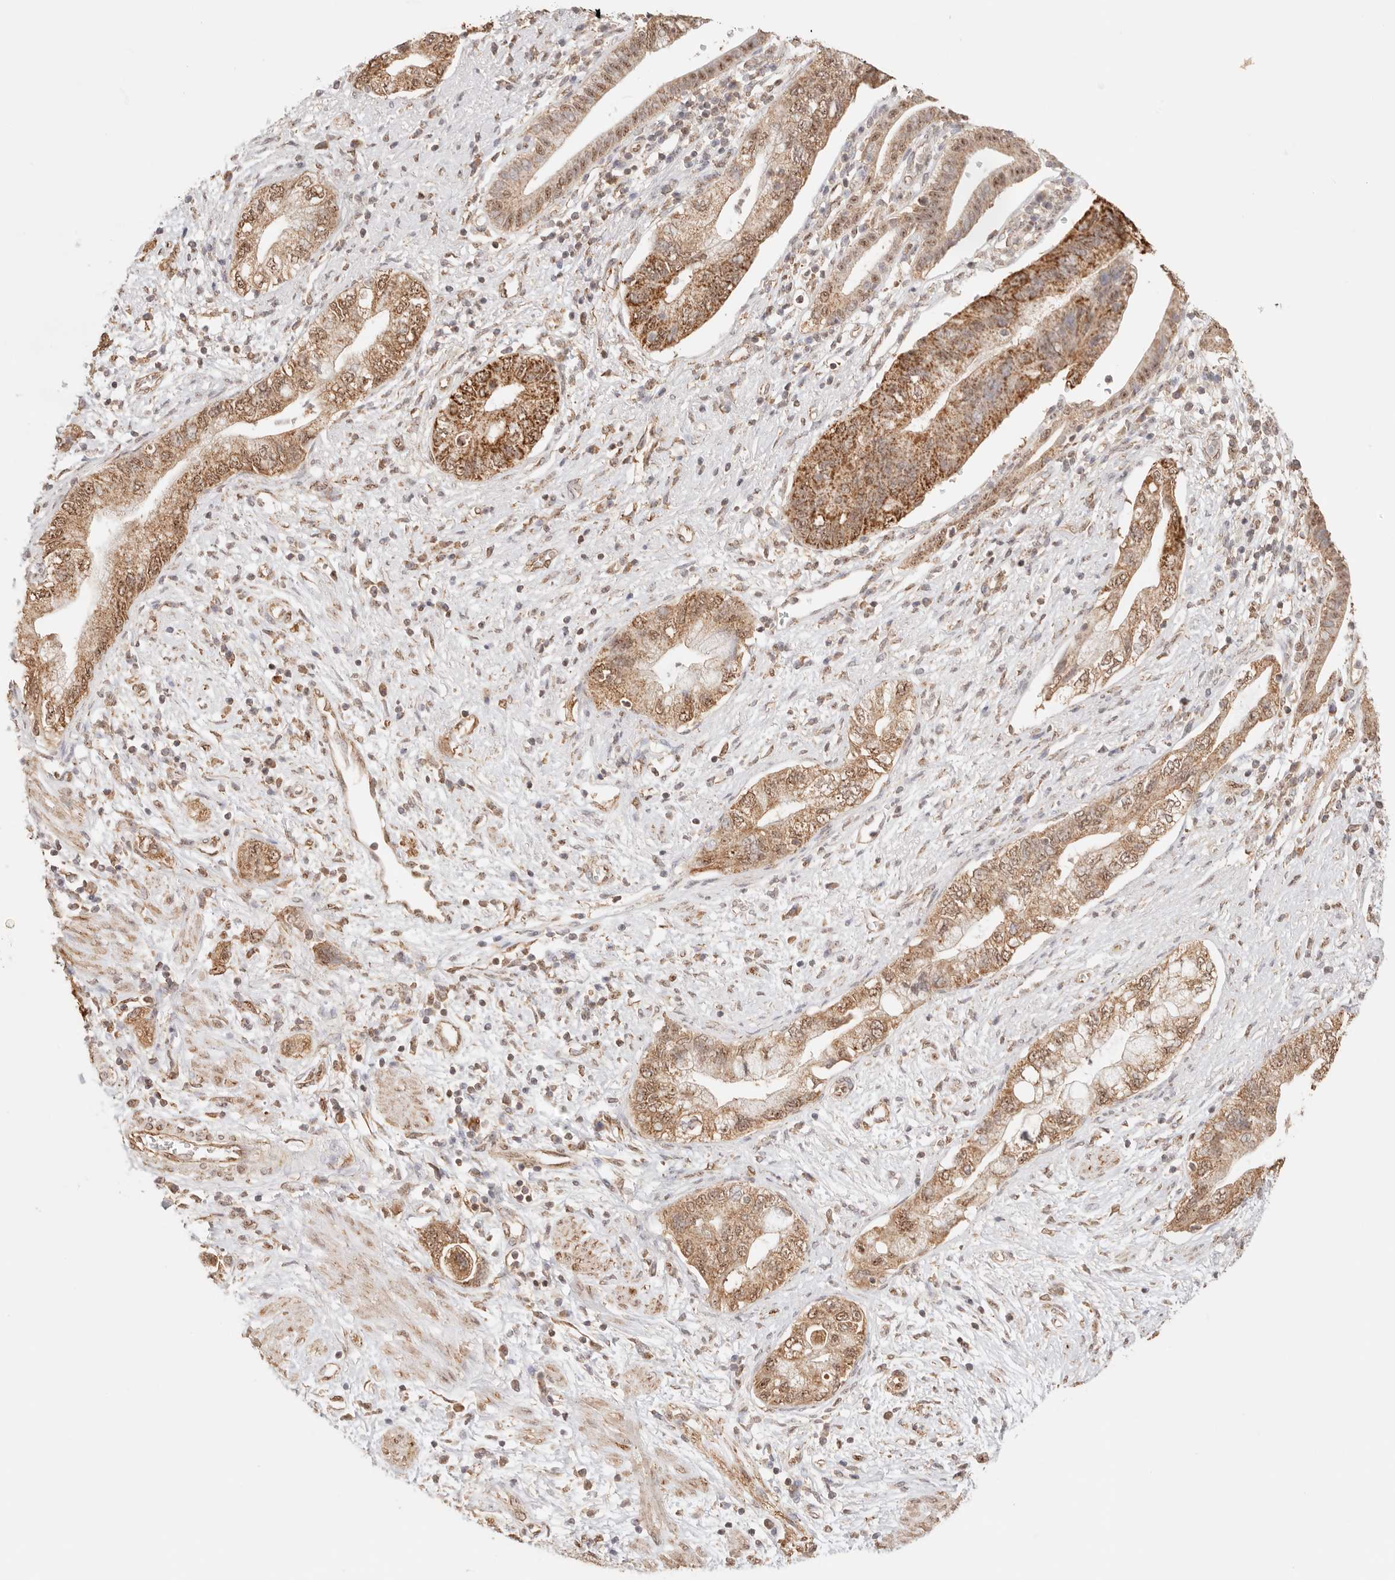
{"staining": {"intensity": "moderate", "quantity": ">75%", "location": "cytoplasmic/membranous,nuclear"}, "tissue": "pancreatic cancer", "cell_type": "Tumor cells", "image_type": "cancer", "snomed": [{"axis": "morphology", "description": "Adenocarcinoma, NOS"}, {"axis": "topography", "description": "Pancreas"}], "caption": "Pancreatic adenocarcinoma stained with immunohistochemistry displays moderate cytoplasmic/membranous and nuclear expression in about >75% of tumor cells.", "gene": "IL1R2", "patient": {"sex": "female", "age": 73}}